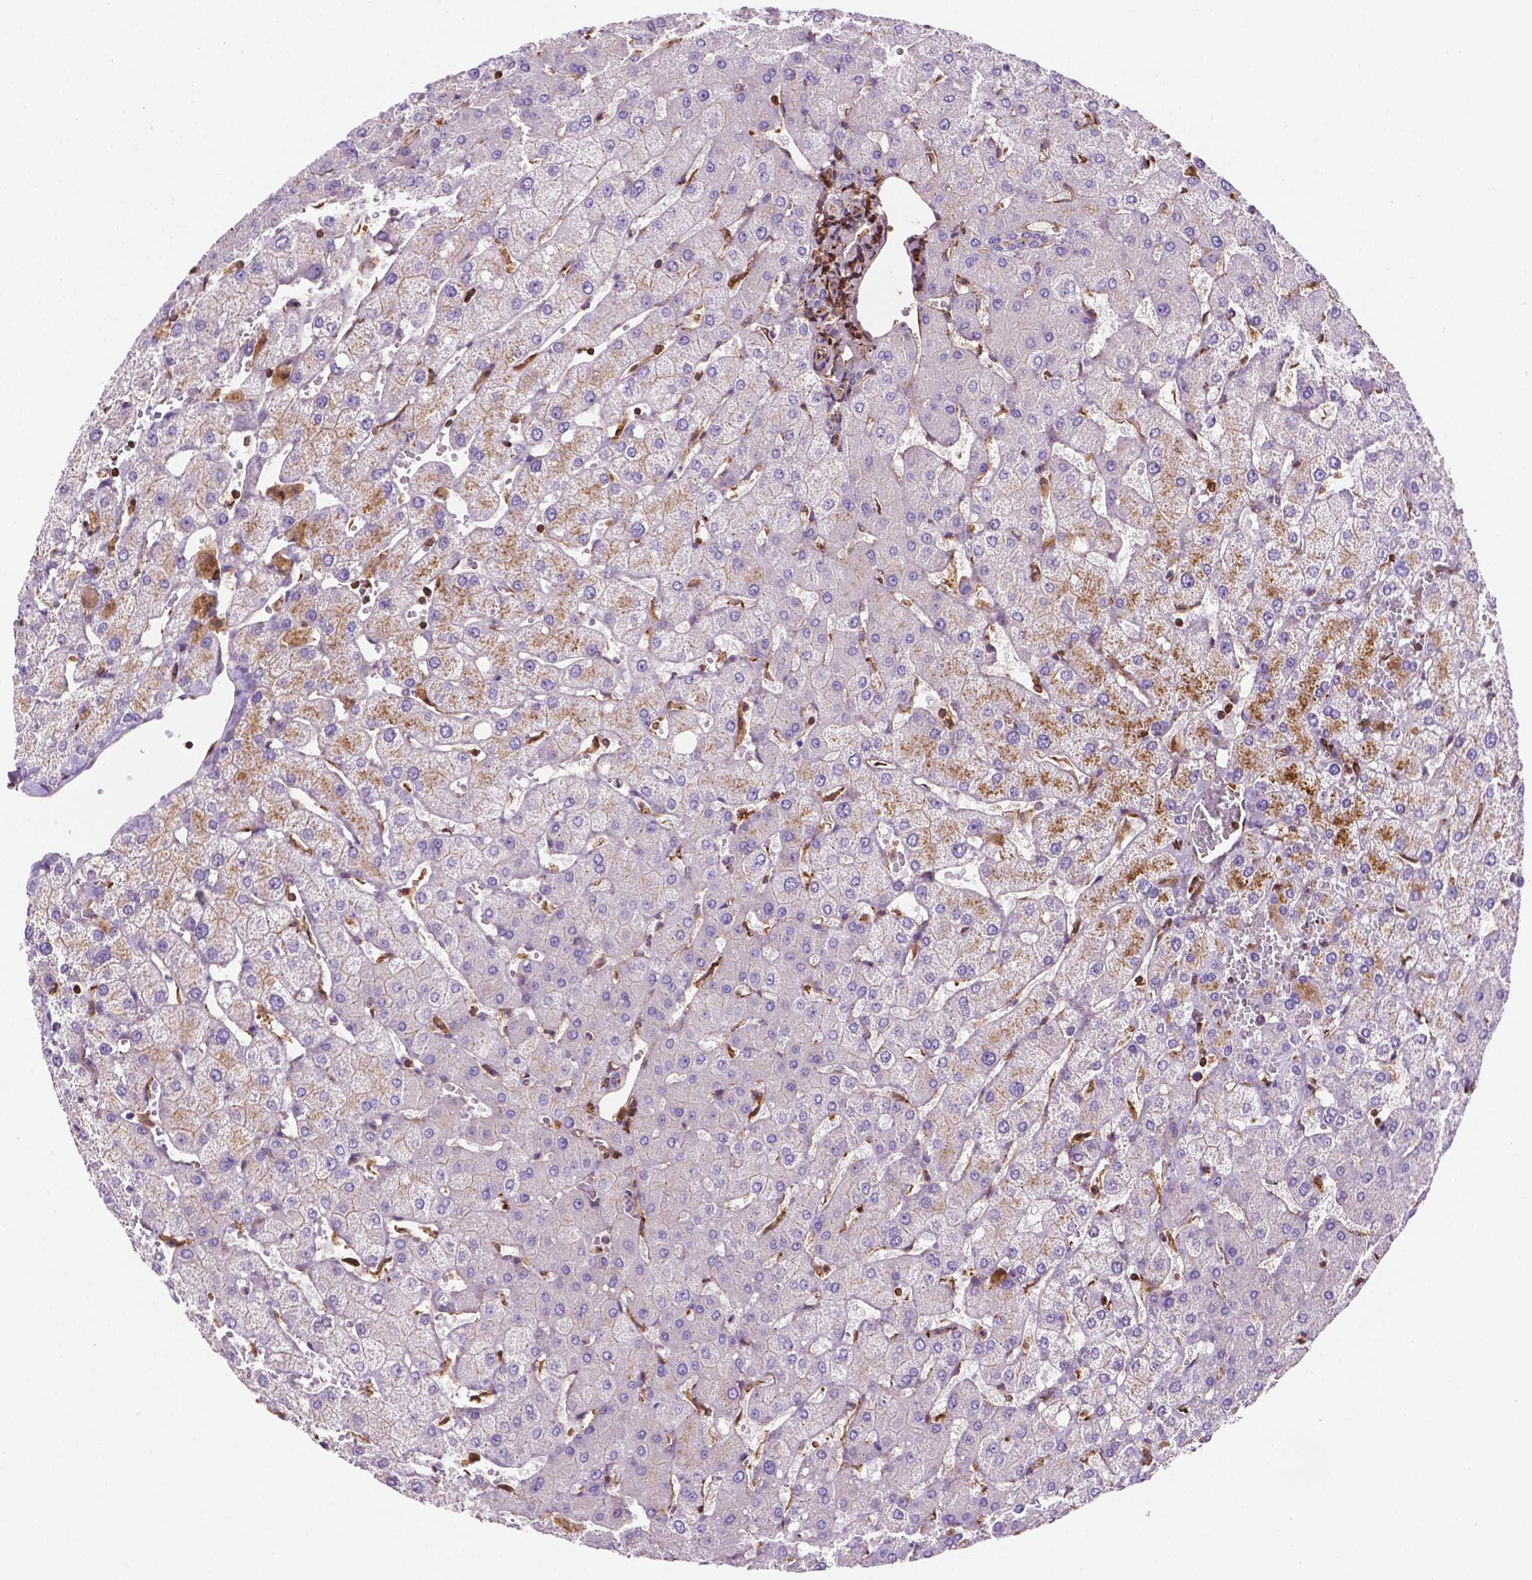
{"staining": {"intensity": "negative", "quantity": "none", "location": "none"}, "tissue": "liver", "cell_type": "Cholangiocytes", "image_type": "normal", "snomed": [{"axis": "morphology", "description": "Normal tissue, NOS"}, {"axis": "topography", "description": "Liver"}], "caption": "IHC micrograph of benign liver stained for a protein (brown), which demonstrates no staining in cholangiocytes. (DAB immunohistochemistry, high magnification).", "gene": "DCN", "patient": {"sex": "female", "age": 54}}